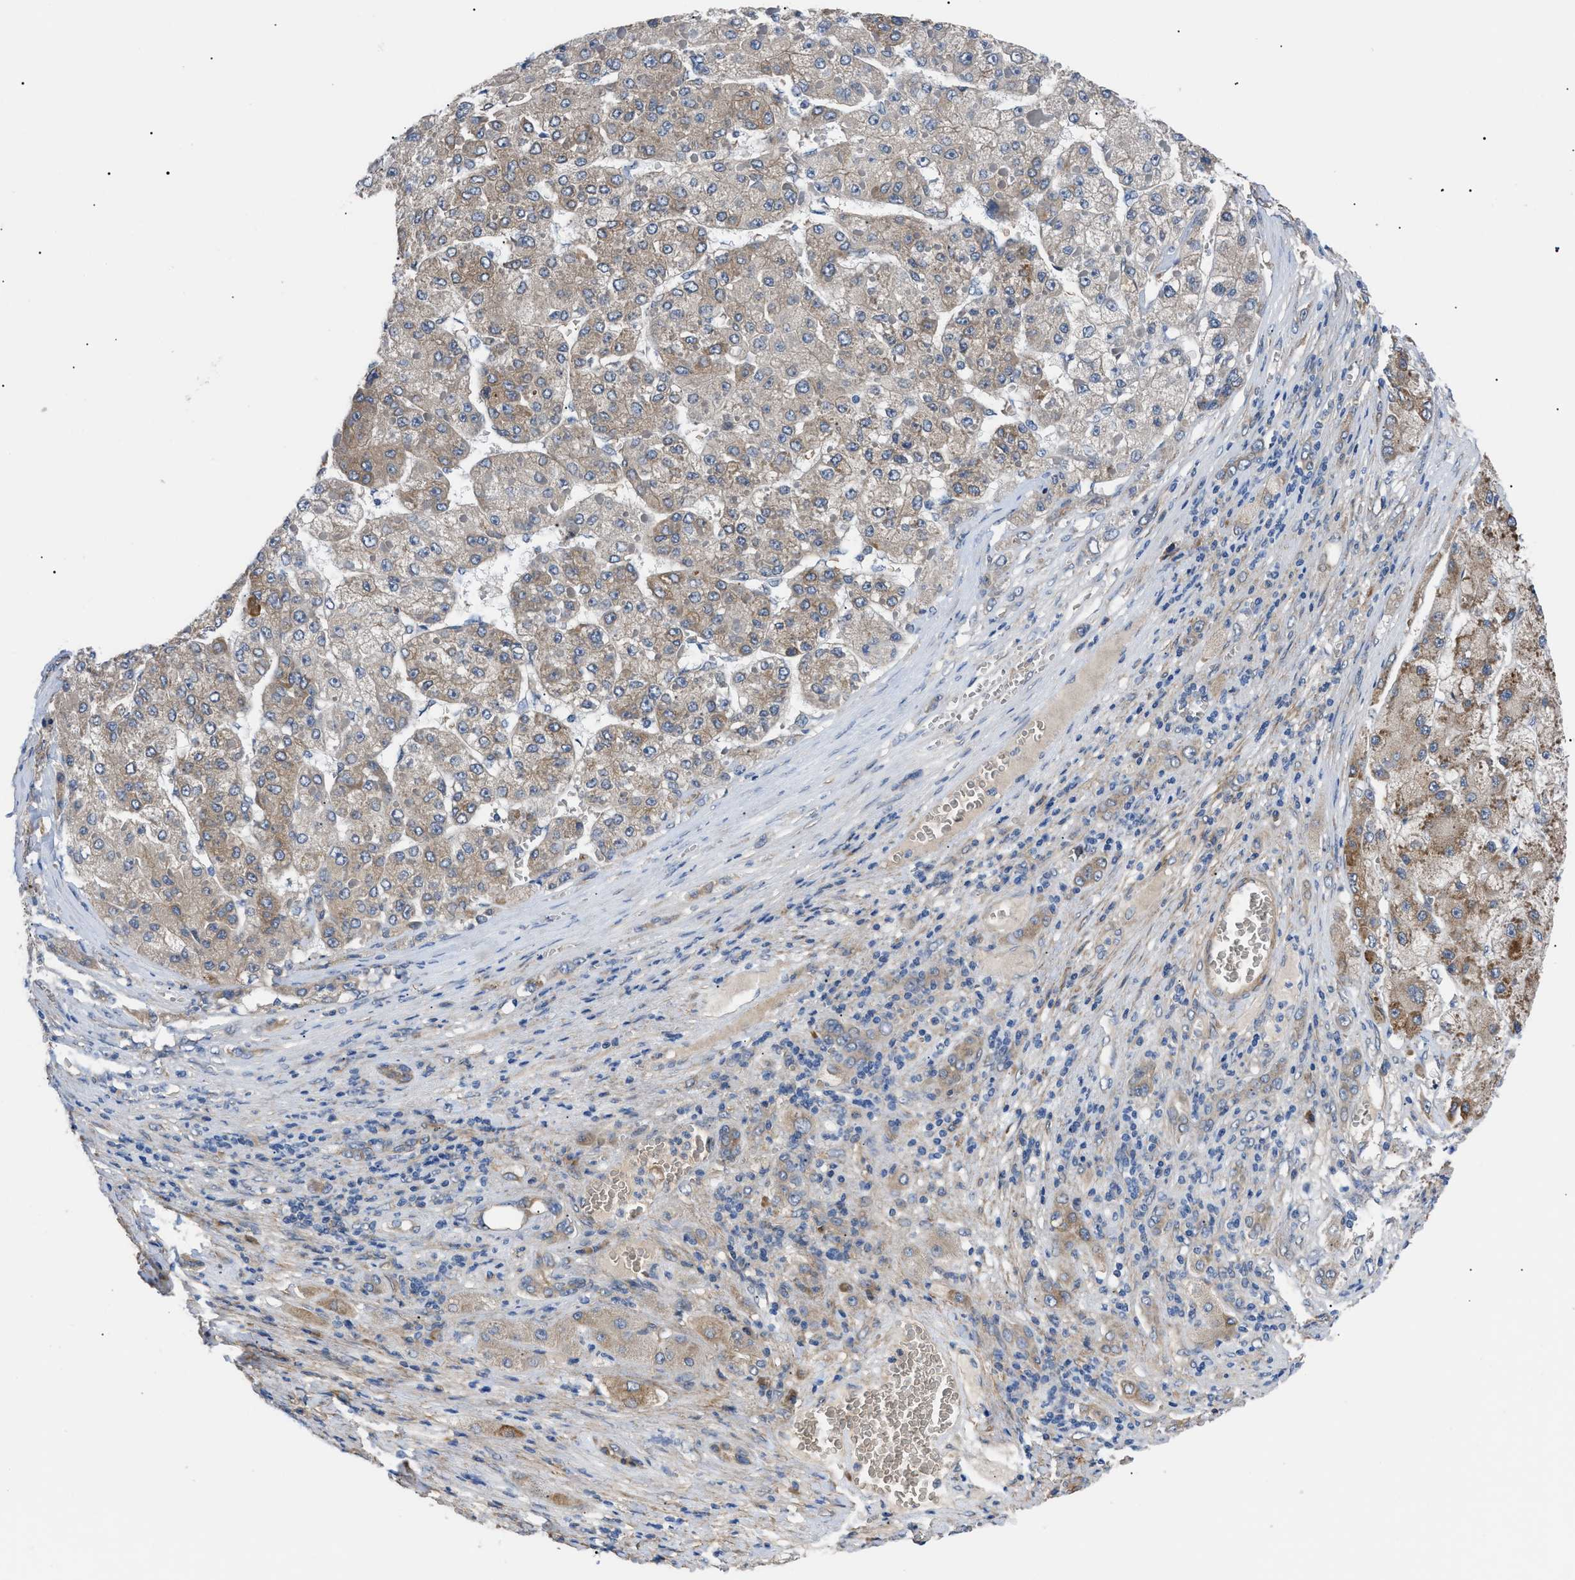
{"staining": {"intensity": "weak", "quantity": "25%-75%", "location": "cytoplasmic/membranous"}, "tissue": "liver cancer", "cell_type": "Tumor cells", "image_type": "cancer", "snomed": [{"axis": "morphology", "description": "Carcinoma, Hepatocellular, NOS"}, {"axis": "topography", "description": "Liver"}], "caption": "This micrograph exhibits immunohistochemistry staining of human hepatocellular carcinoma (liver), with low weak cytoplasmic/membranous expression in approximately 25%-75% of tumor cells.", "gene": "MYO10", "patient": {"sex": "female", "age": 73}}